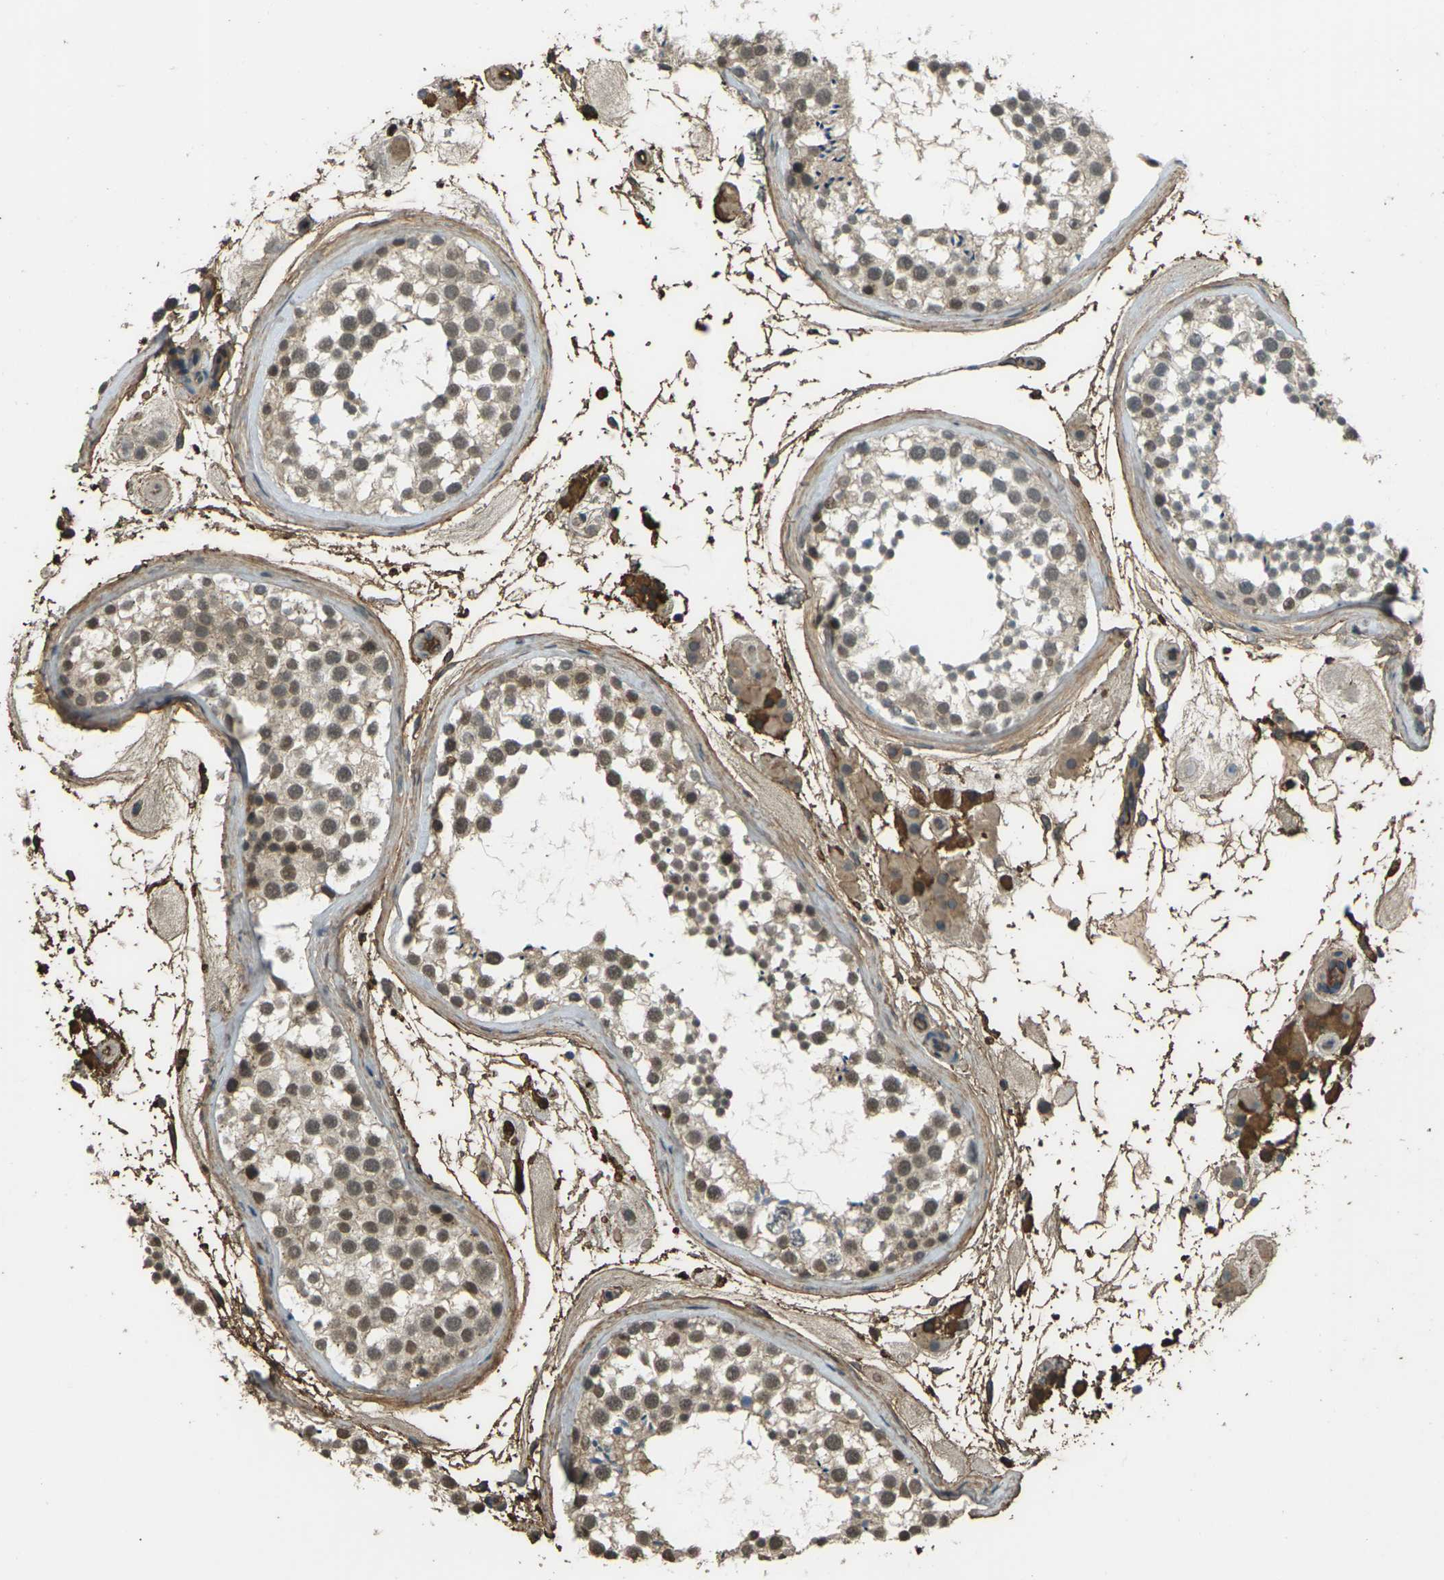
{"staining": {"intensity": "moderate", "quantity": ">75%", "location": "cytoplasmic/membranous,nuclear"}, "tissue": "testis", "cell_type": "Cells in seminiferous ducts", "image_type": "normal", "snomed": [{"axis": "morphology", "description": "Normal tissue, NOS"}, {"axis": "topography", "description": "Testis"}], "caption": "DAB (3,3'-diaminobenzidine) immunohistochemical staining of benign human testis reveals moderate cytoplasmic/membranous,nuclear protein expression in about >75% of cells in seminiferous ducts.", "gene": "CYP1B1", "patient": {"sex": "male", "age": 46}}